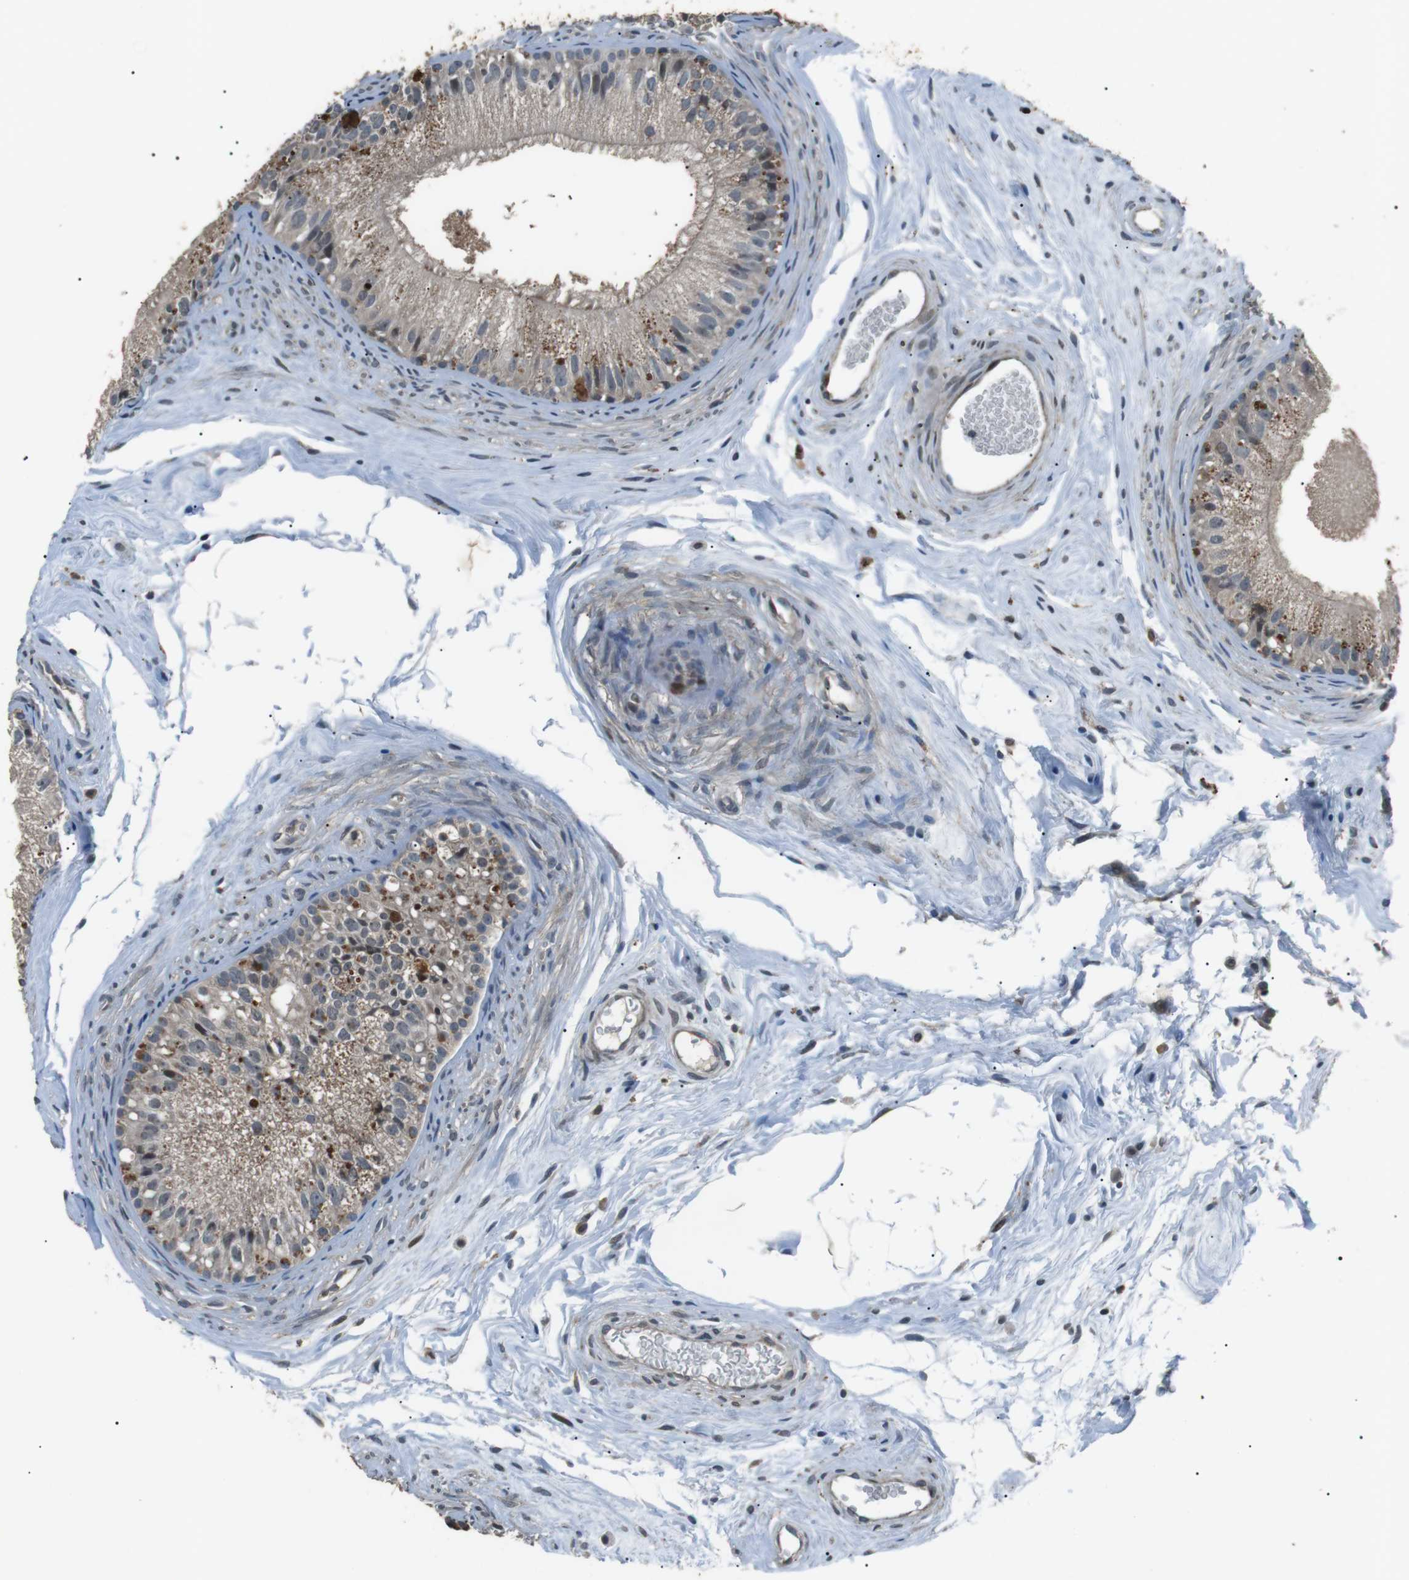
{"staining": {"intensity": "moderate", "quantity": "25%-75%", "location": "cytoplasmic/membranous"}, "tissue": "epididymis", "cell_type": "Glandular cells", "image_type": "normal", "snomed": [{"axis": "morphology", "description": "Normal tissue, NOS"}, {"axis": "topography", "description": "Epididymis"}], "caption": "DAB (3,3'-diaminobenzidine) immunohistochemical staining of normal epididymis demonstrates moderate cytoplasmic/membranous protein positivity in about 25%-75% of glandular cells. (IHC, brightfield microscopy, high magnification).", "gene": "NEK7", "patient": {"sex": "male", "age": 56}}